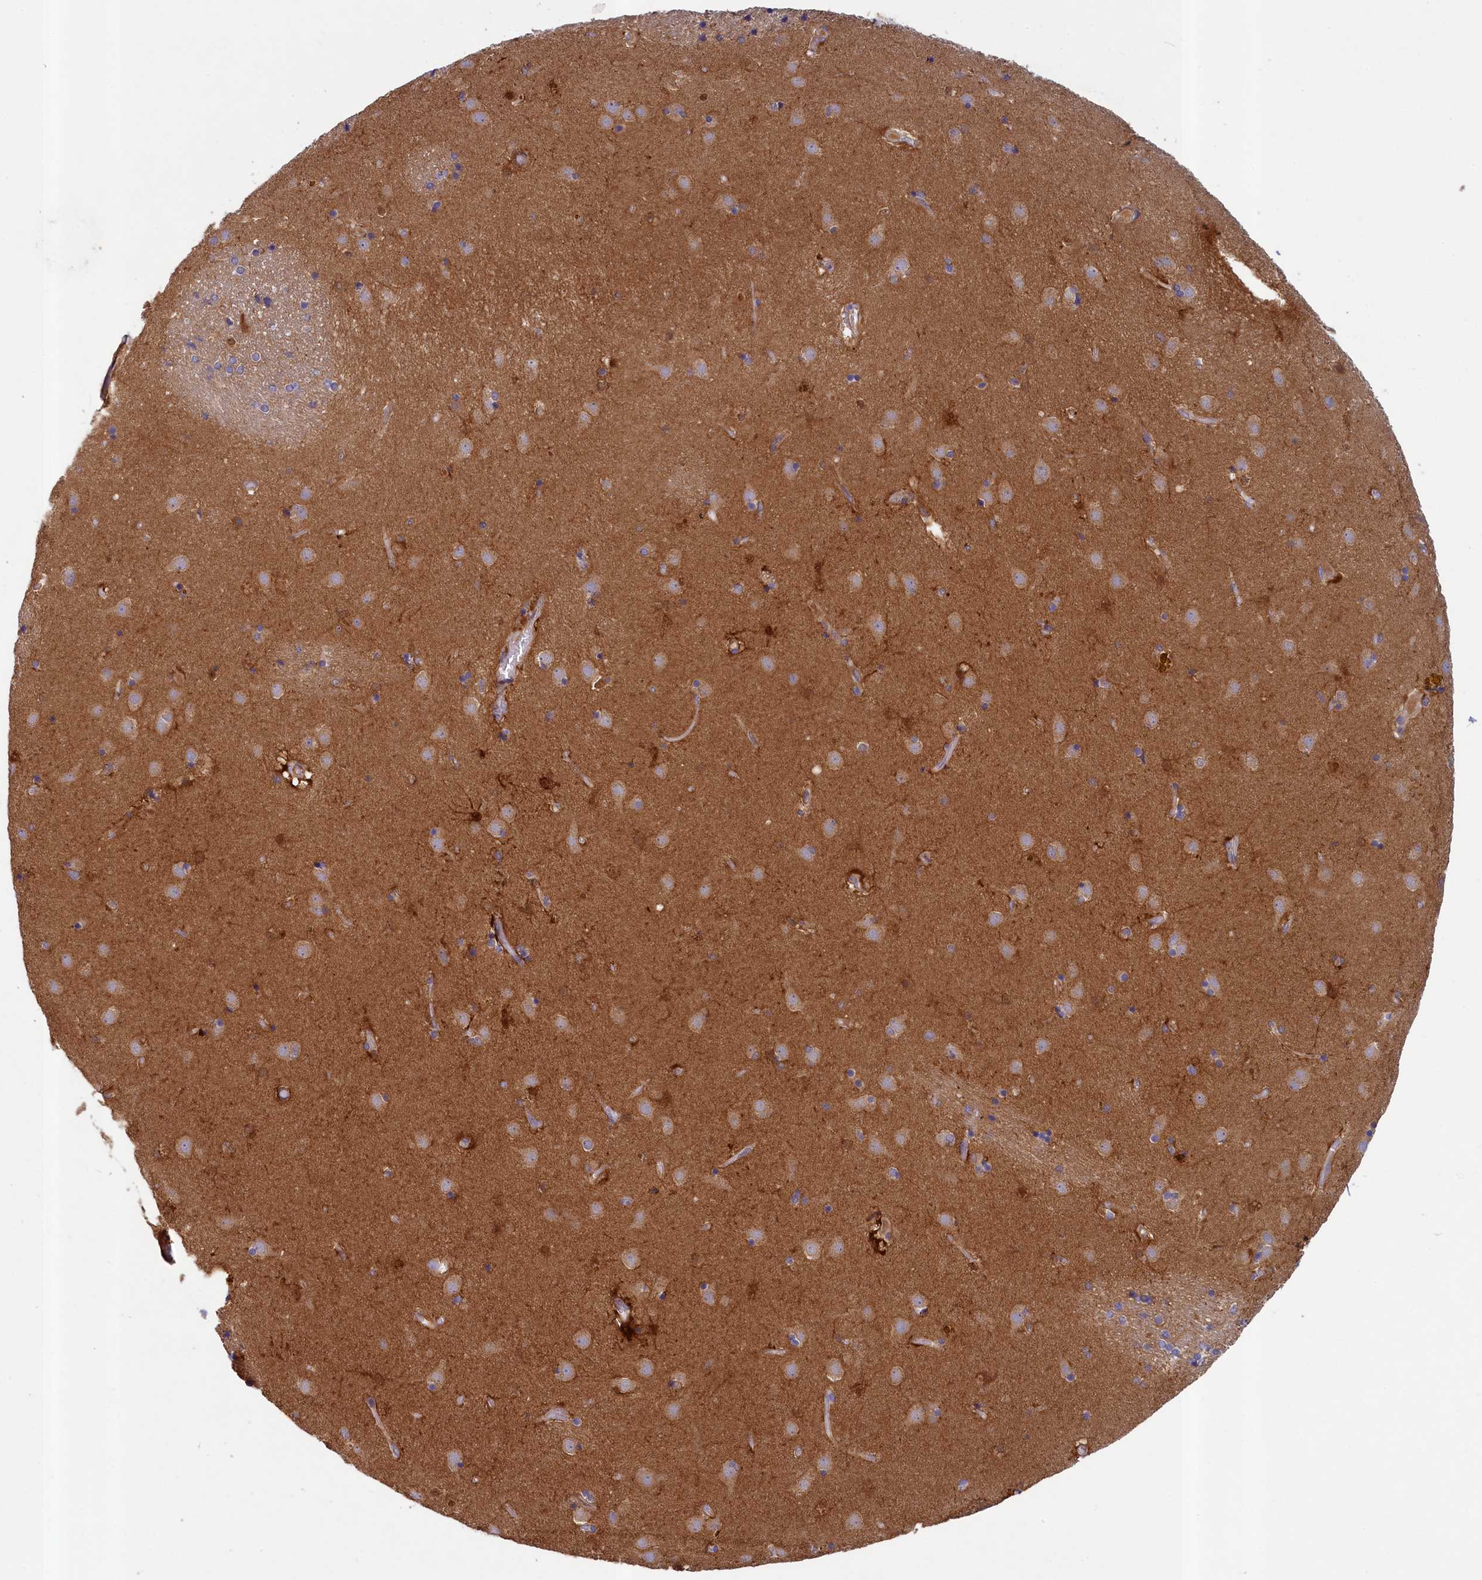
{"staining": {"intensity": "strong", "quantity": "<25%", "location": "cytoplasmic/membranous,nuclear"}, "tissue": "caudate", "cell_type": "Glial cells", "image_type": "normal", "snomed": [{"axis": "morphology", "description": "Normal tissue, NOS"}, {"axis": "topography", "description": "Lateral ventricle wall"}], "caption": "Caudate stained with IHC reveals strong cytoplasmic/membranous,nuclear staining in approximately <25% of glial cells.", "gene": "NUBP1", "patient": {"sex": "male", "age": 70}}